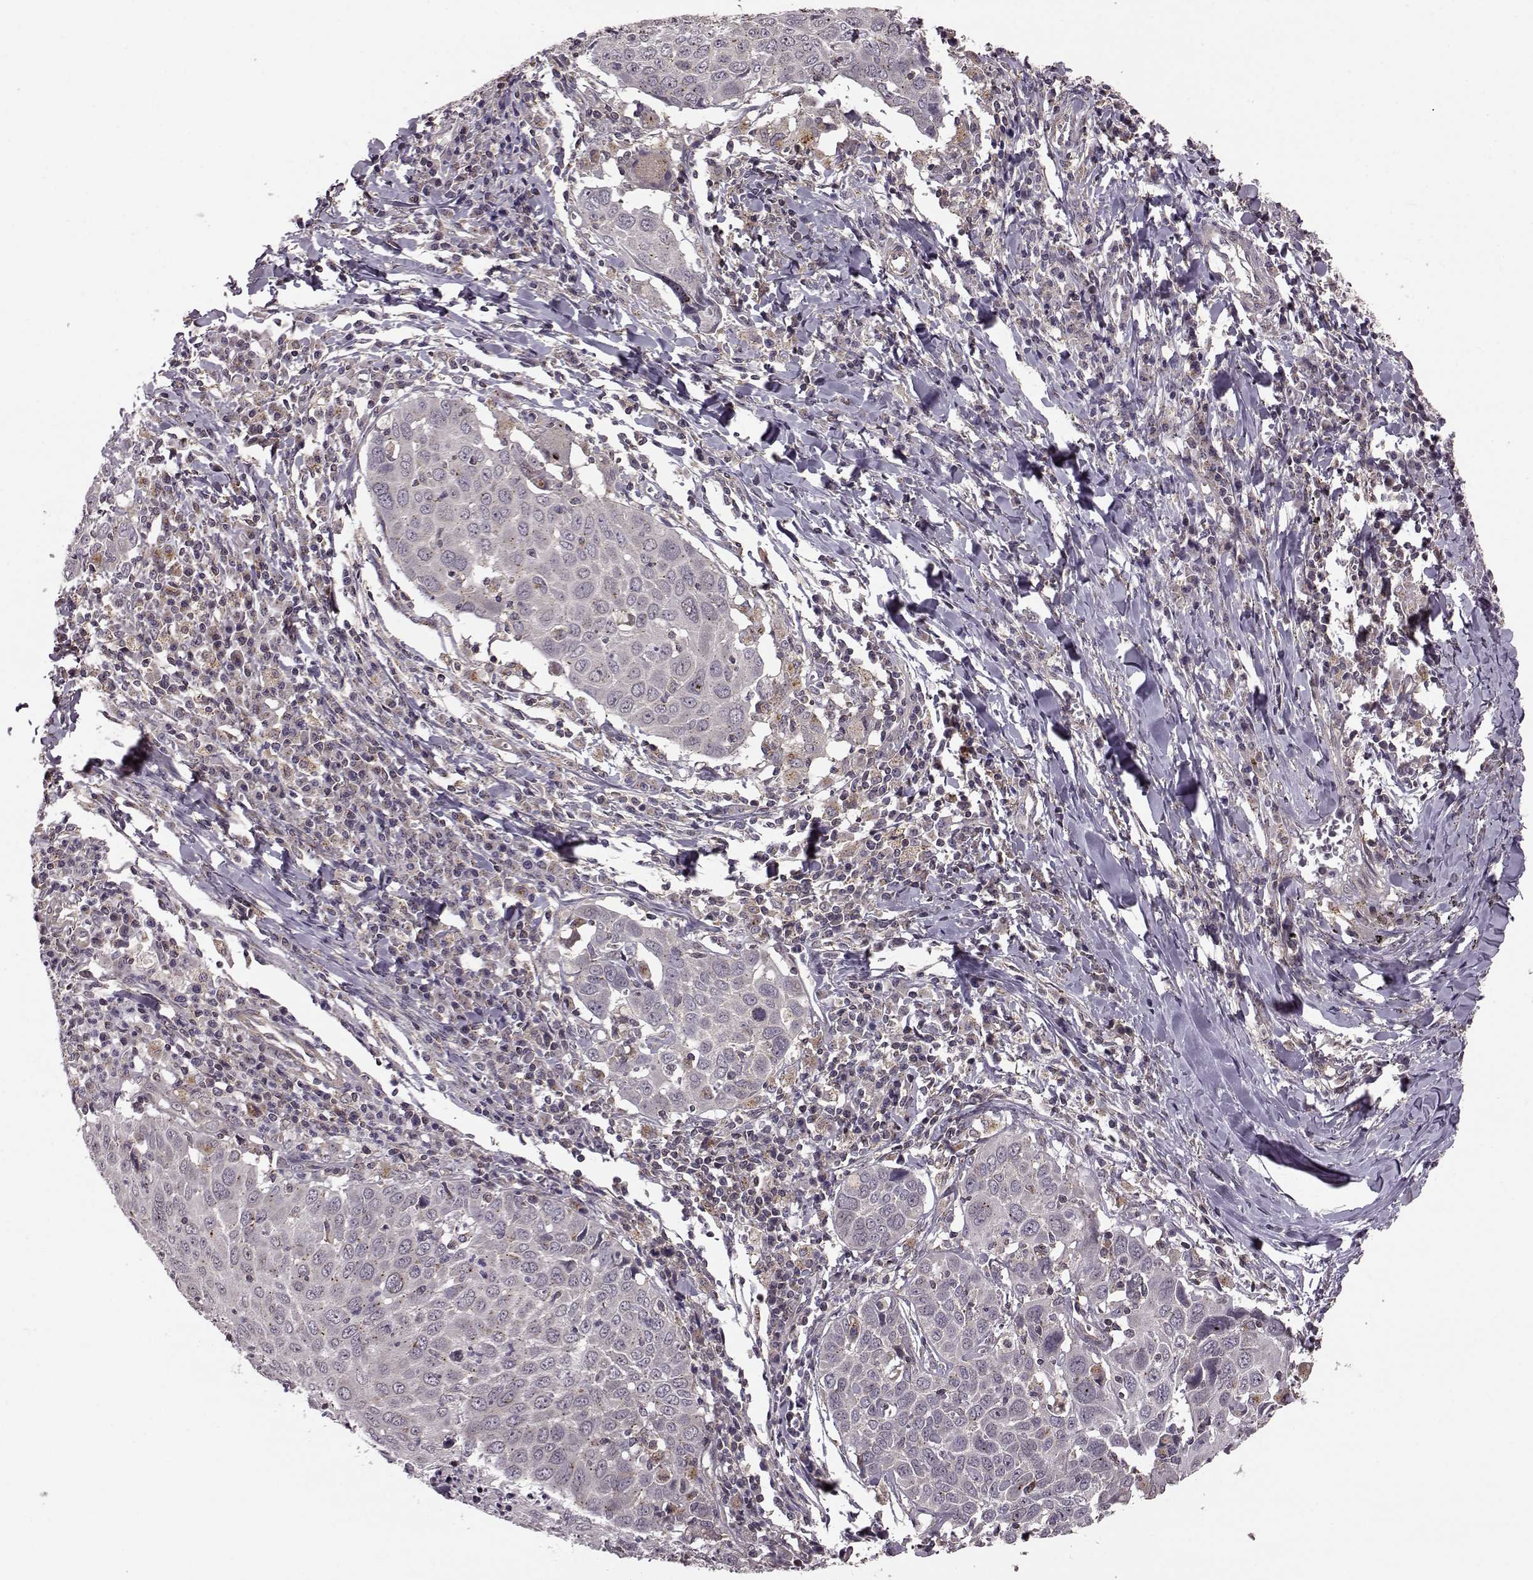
{"staining": {"intensity": "weak", "quantity": "25%-75%", "location": "cytoplasmic/membranous"}, "tissue": "lung cancer", "cell_type": "Tumor cells", "image_type": "cancer", "snomed": [{"axis": "morphology", "description": "Squamous cell carcinoma, NOS"}, {"axis": "topography", "description": "Lung"}], "caption": "A low amount of weak cytoplasmic/membranous positivity is identified in about 25%-75% of tumor cells in lung cancer (squamous cell carcinoma) tissue.", "gene": "FNIP2", "patient": {"sex": "male", "age": 57}}